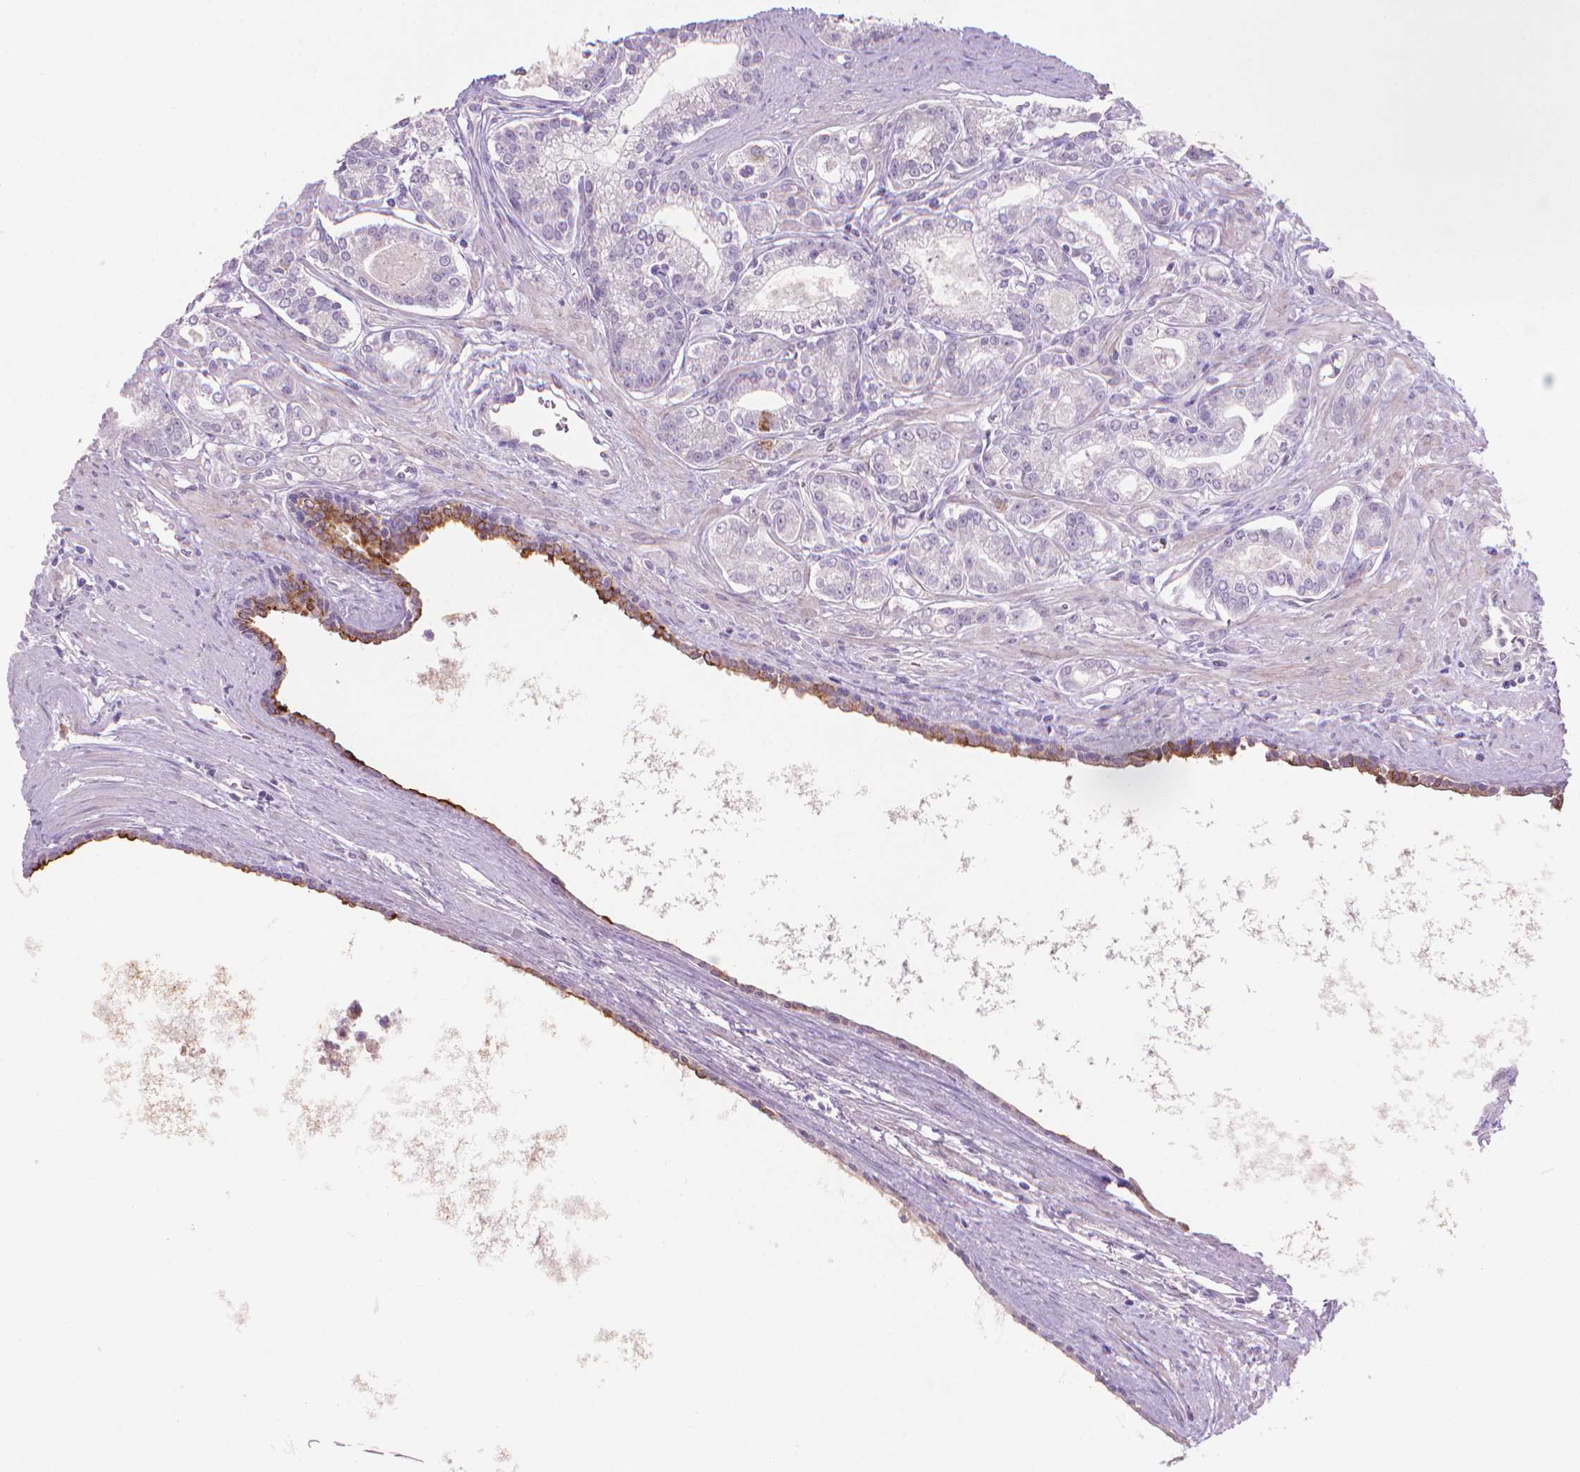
{"staining": {"intensity": "negative", "quantity": "none", "location": "none"}, "tissue": "prostate cancer", "cell_type": "Tumor cells", "image_type": "cancer", "snomed": [{"axis": "morphology", "description": "Adenocarcinoma, NOS"}, {"axis": "topography", "description": "Prostate"}], "caption": "Prostate cancer (adenocarcinoma) was stained to show a protein in brown. There is no significant expression in tumor cells. The staining is performed using DAB (3,3'-diaminobenzidine) brown chromogen with nuclei counter-stained in using hematoxylin.", "gene": "MUC1", "patient": {"sex": "male", "age": 71}}